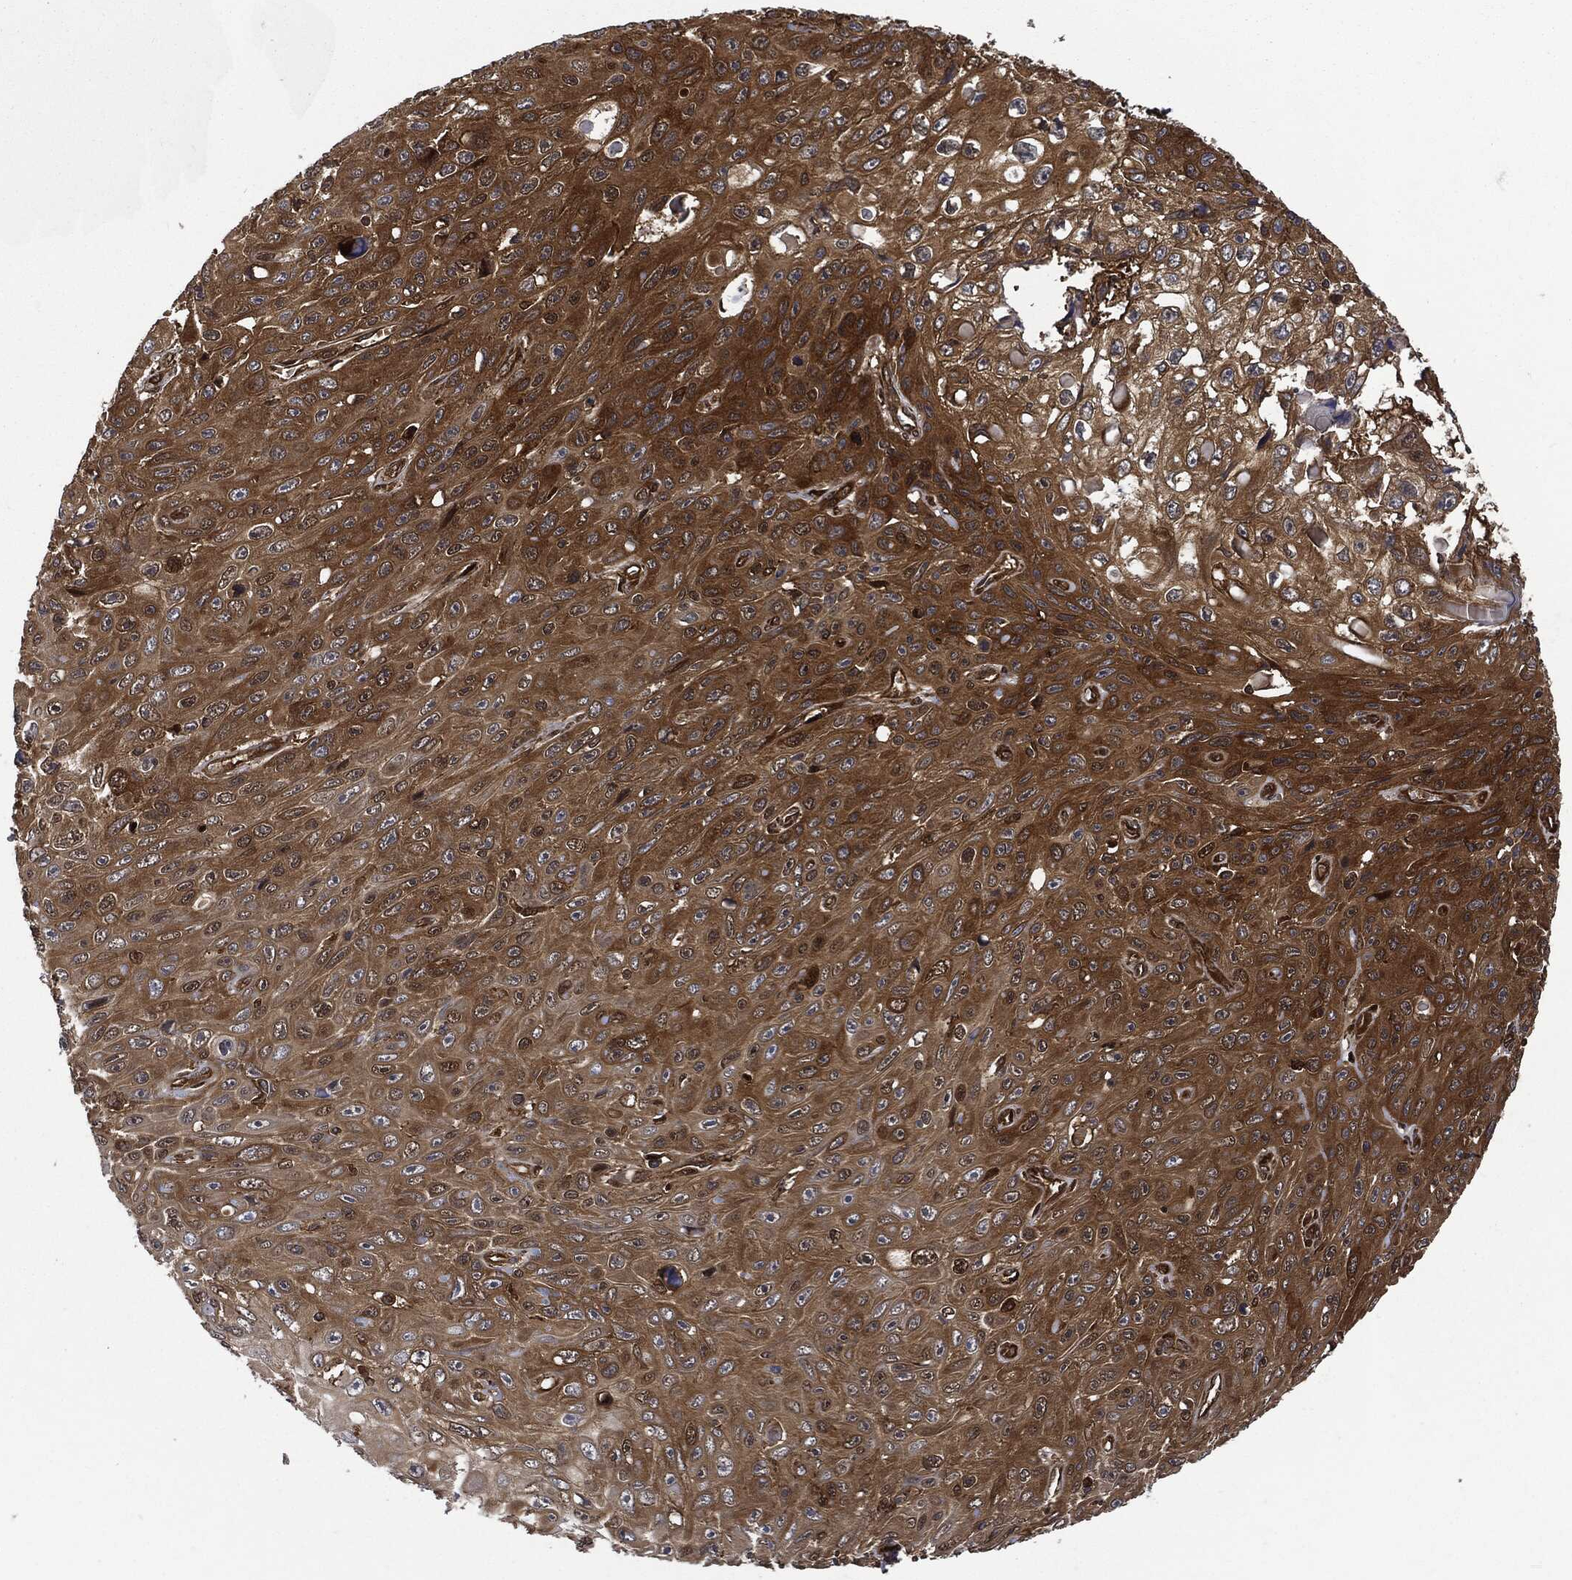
{"staining": {"intensity": "strong", "quantity": ">75%", "location": "cytoplasmic/membranous"}, "tissue": "skin cancer", "cell_type": "Tumor cells", "image_type": "cancer", "snomed": [{"axis": "morphology", "description": "Squamous cell carcinoma, NOS"}, {"axis": "topography", "description": "Skin"}], "caption": "There is high levels of strong cytoplasmic/membranous positivity in tumor cells of skin cancer, as demonstrated by immunohistochemical staining (brown color).", "gene": "XPNPEP1", "patient": {"sex": "male", "age": 82}}